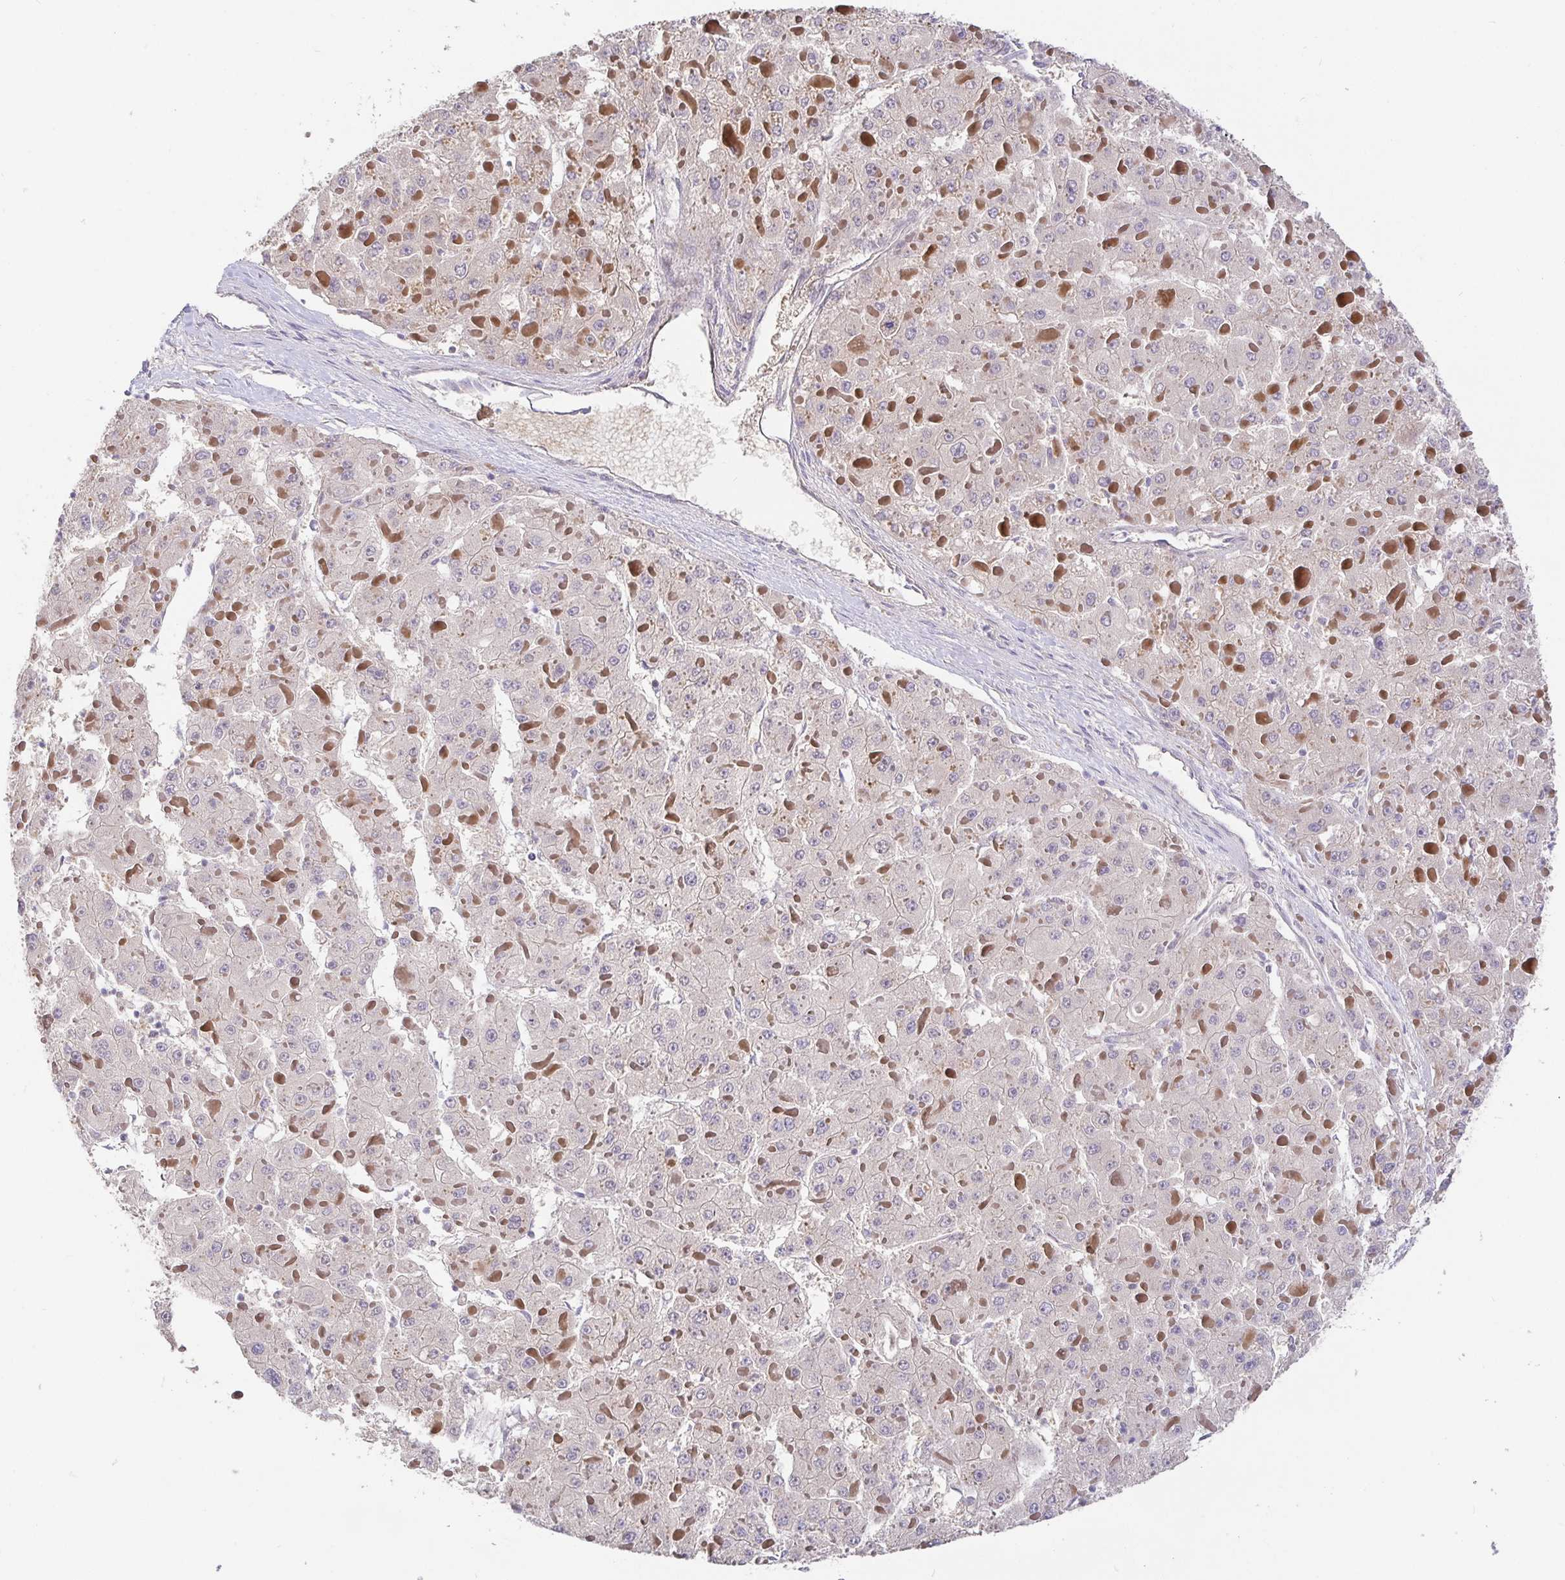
{"staining": {"intensity": "negative", "quantity": "none", "location": "none"}, "tissue": "liver cancer", "cell_type": "Tumor cells", "image_type": "cancer", "snomed": [{"axis": "morphology", "description": "Carcinoma, Hepatocellular, NOS"}, {"axis": "topography", "description": "Liver"}], "caption": "A micrograph of liver cancer (hepatocellular carcinoma) stained for a protein exhibits no brown staining in tumor cells.", "gene": "ZDHHC11", "patient": {"sex": "female", "age": 73}}